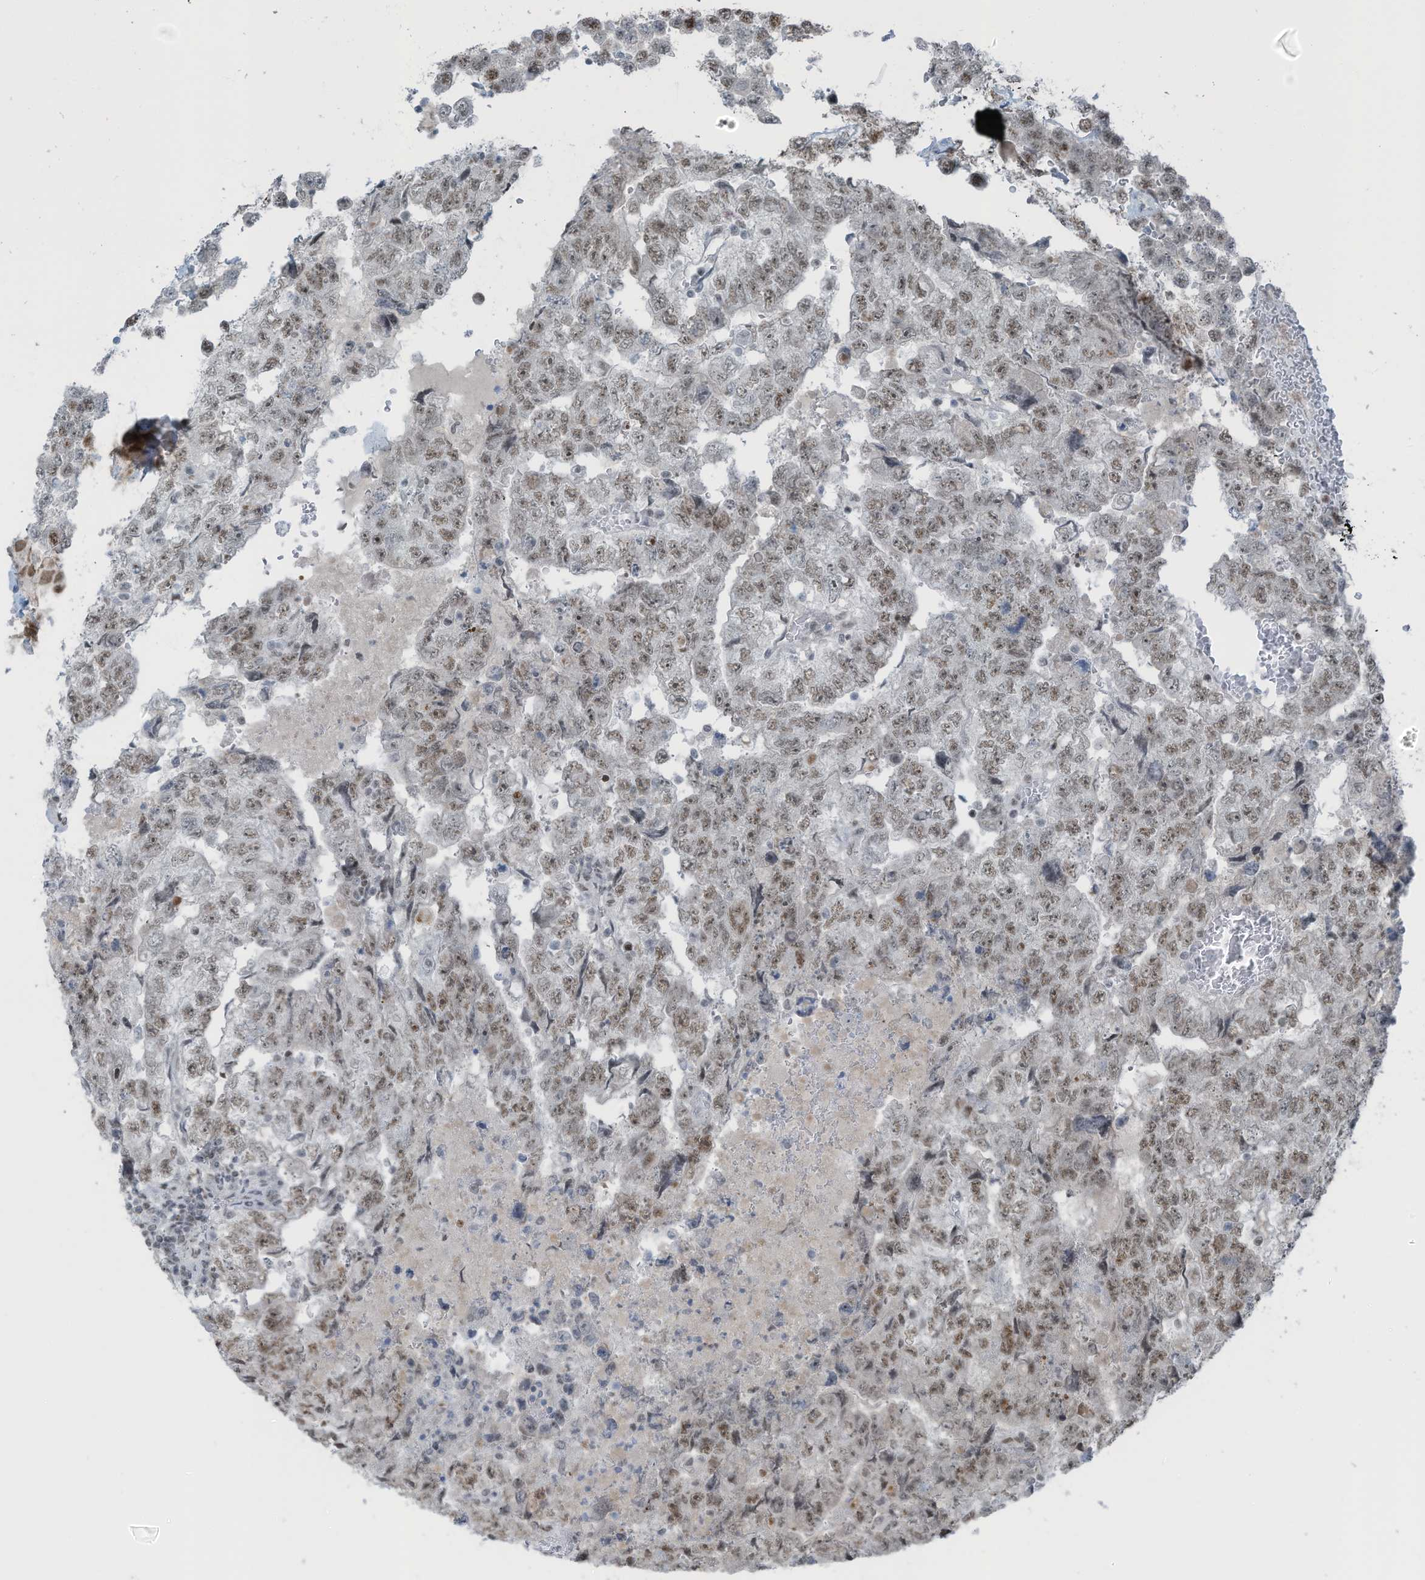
{"staining": {"intensity": "moderate", "quantity": ">75%", "location": "nuclear"}, "tissue": "testis cancer", "cell_type": "Tumor cells", "image_type": "cancer", "snomed": [{"axis": "morphology", "description": "Carcinoma, Embryonal, NOS"}, {"axis": "topography", "description": "Testis"}], "caption": "This histopathology image exhibits testis embryonal carcinoma stained with immunohistochemistry to label a protein in brown. The nuclear of tumor cells show moderate positivity for the protein. Nuclei are counter-stained blue.", "gene": "WRNIP1", "patient": {"sex": "male", "age": 36}}